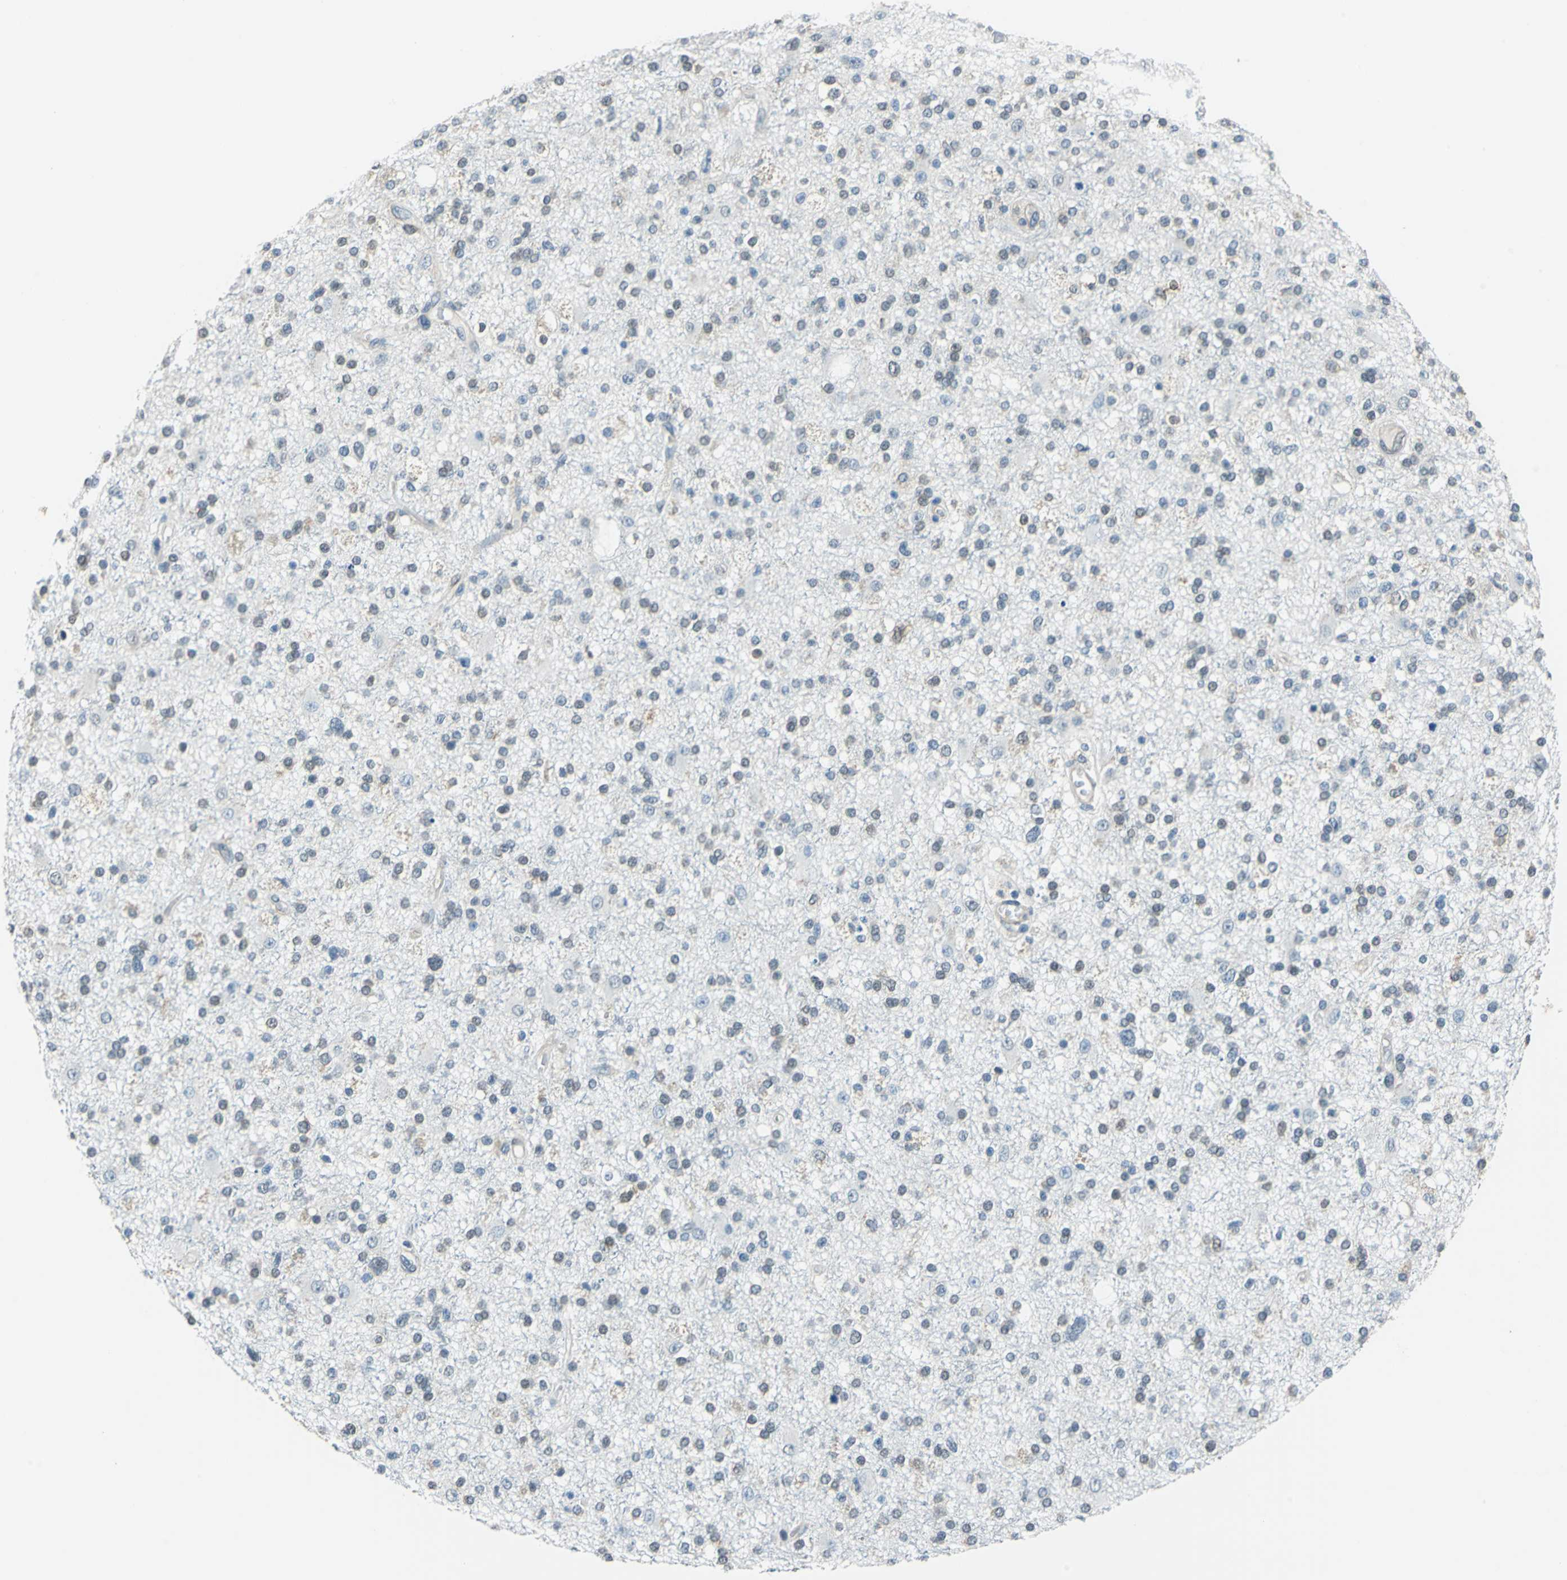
{"staining": {"intensity": "weak", "quantity": "<25%", "location": "cytoplasmic/membranous,nuclear"}, "tissue": "glioma", "cell_type": "Tumor cells", "image_type": "cancer", "snomed": [{"axis": "morphology", "description": "Glioma, malignant, High grade"}, {"axis": "topography", "description": "Brain"}], "caption": "High-grade glioma (malignant) was stained to show a protein in brown. There is no significant staining in tumor cells.", "gene": "FKBP4", "patient": {"sex": "male", "age": 33}}